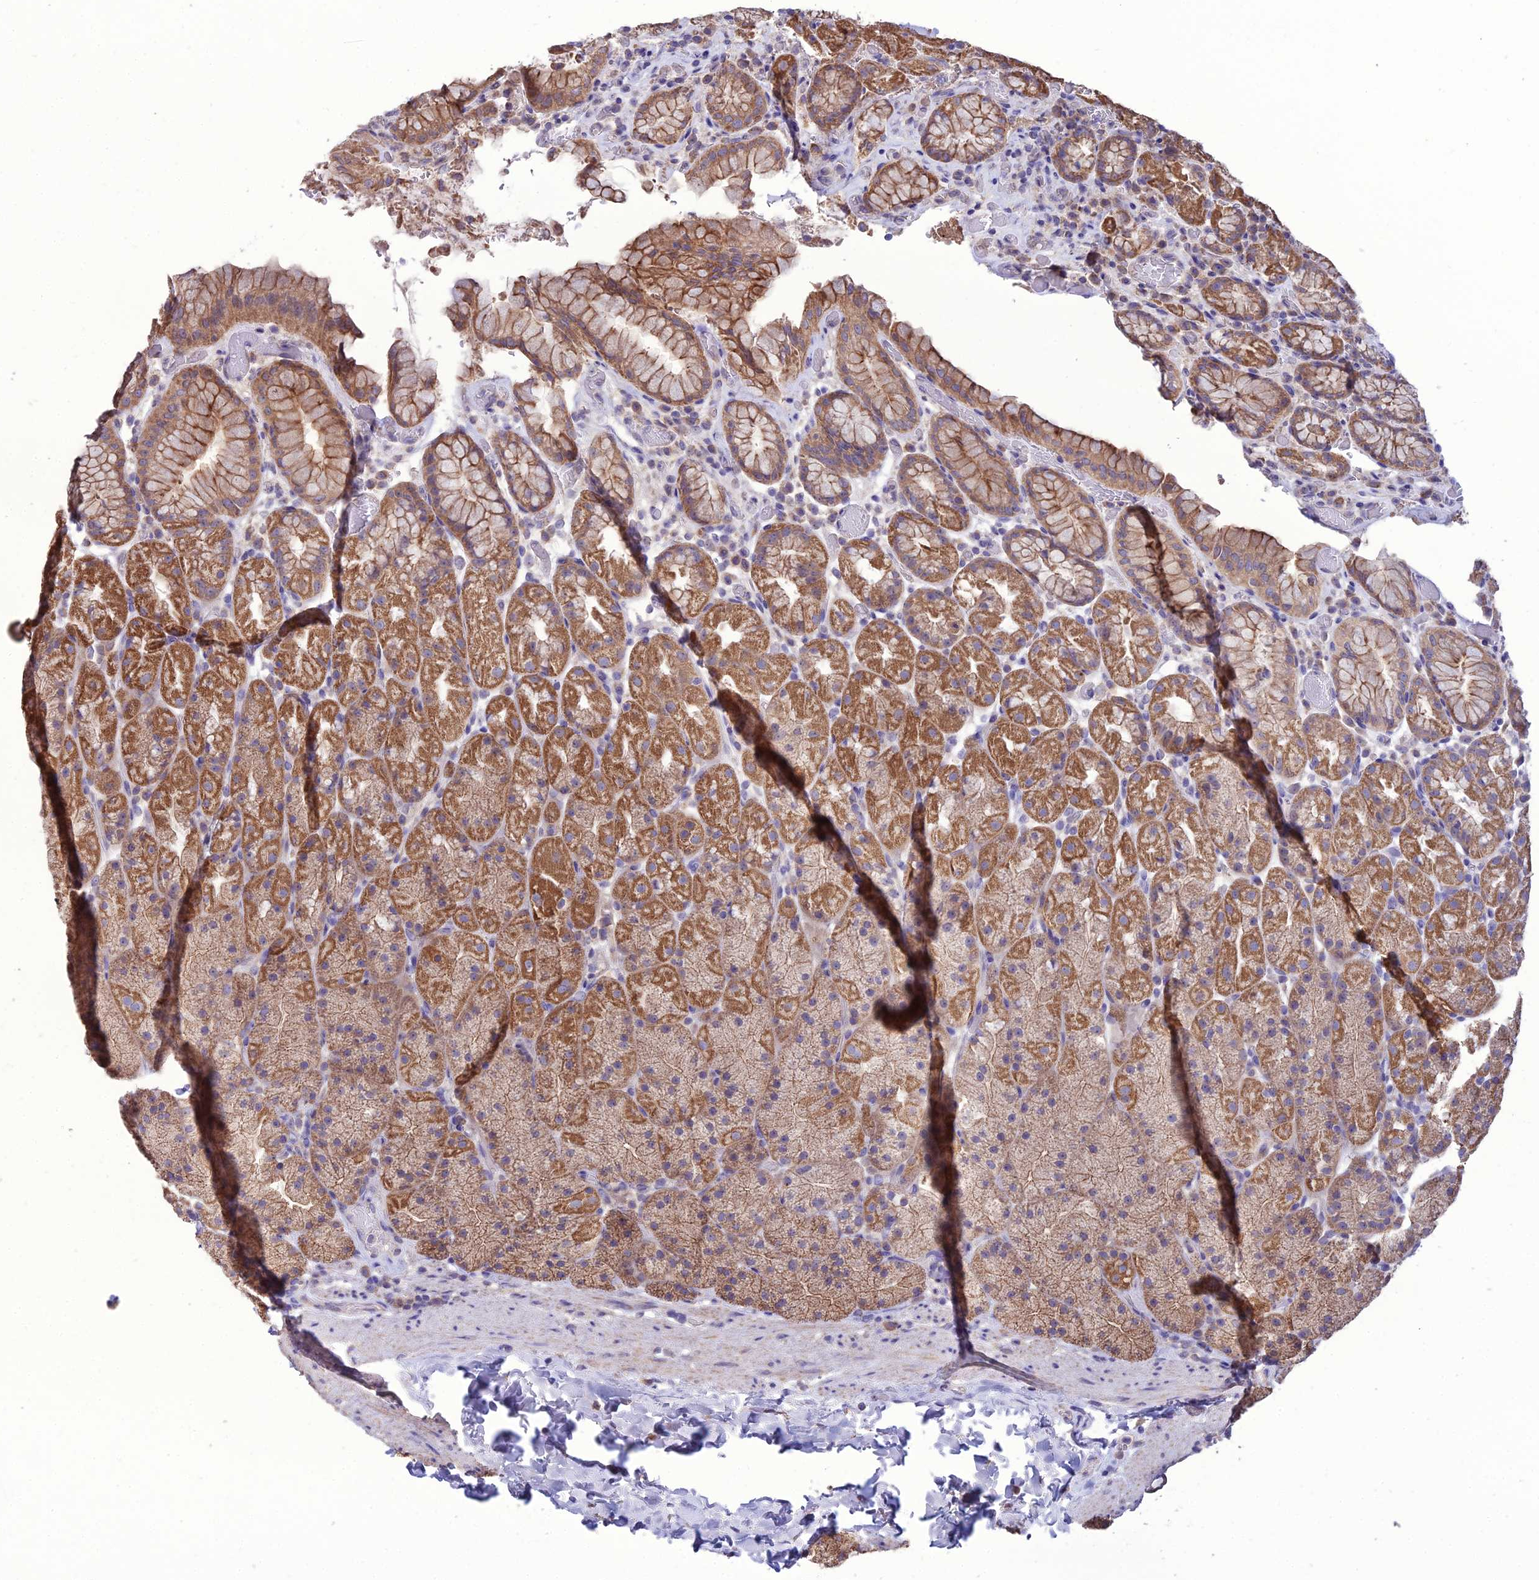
{"staining": {"intensity": "moderate", "quantity": ">75%", "location": "cytoplasmic/membranous"}, "tissue": "stomach", "cell_type": "Glandular cells", "image_type": "normal", "snomed": [{"axis": "morphology", "description": "Normal tissue, NOS"}, {"axis": "topography", "description": "Stomach, upper"}, {"axis": "topography", "description": "Stomach, lower"}], "caption": "Brown immunohistochemical staining in benign stomach shows moderate cytoplasmic/membranous staining in about >75% of glandular cells. The staining was performed using DAB, with brown indicating positive protein expression. Nuclei are stained blue with hematoxylin.", "gene": "HOGA1", "patient": {"sex": "male", "age": 67}}